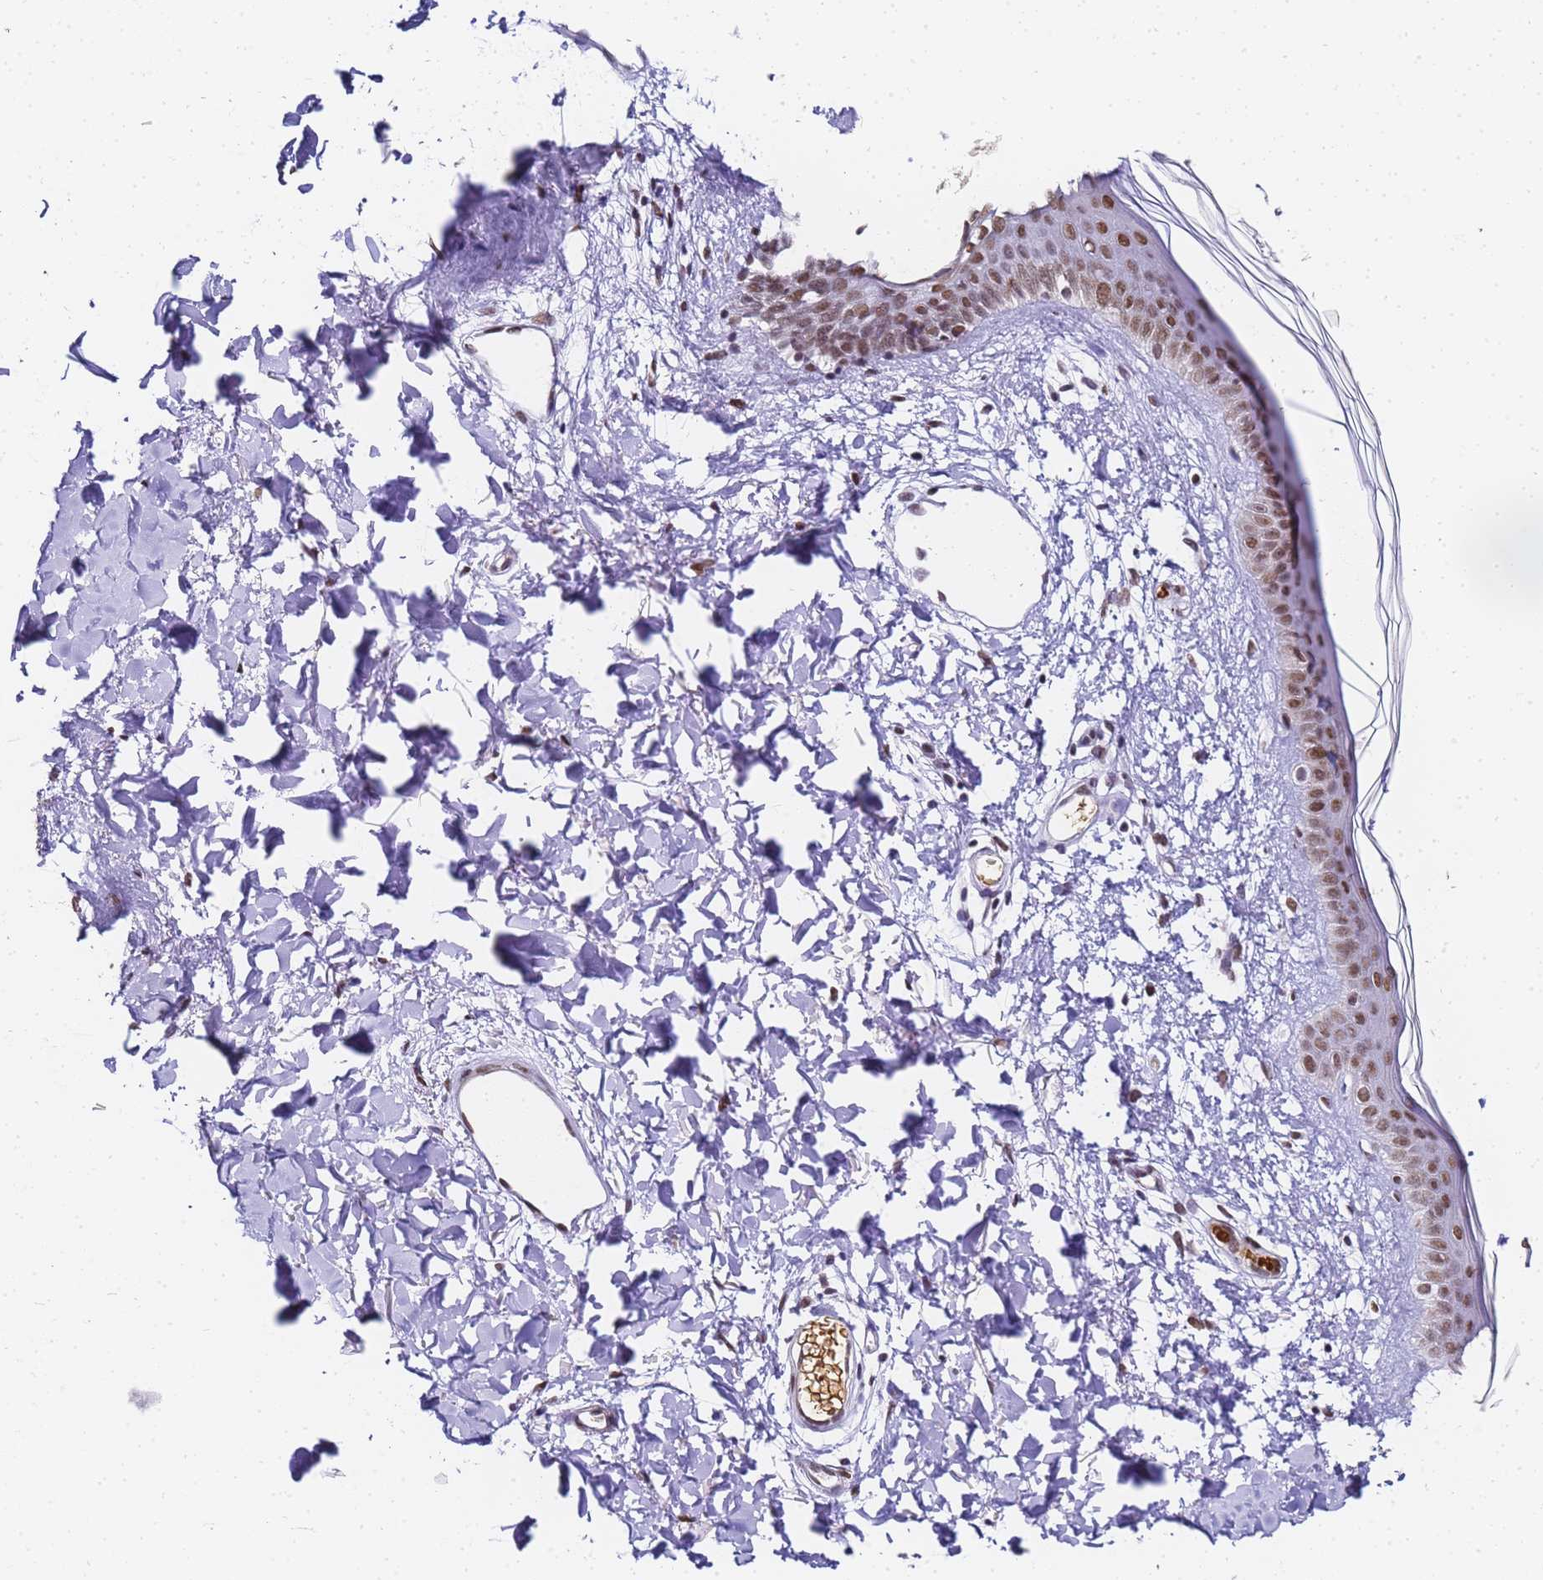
{"staining": {"intensity": "moderate", "quantity": ">75%", "location": "nuclear"}, "tissue": "skin", "cell_type": "Fibroblasts", "image_type": "normal", "snomed": [{"axis": "morphology", "description": "Normal tissue, NOS"}, {"axis": "topography", "description": "Skin"}], "caption": "Immunohistochemistry of unremarkable skin shows medium levels of moderate nuclear expression in approximately >75% of fibroblasts.", "gene": "POLR1A", "patient": {"sex": "female", "age": 58}}